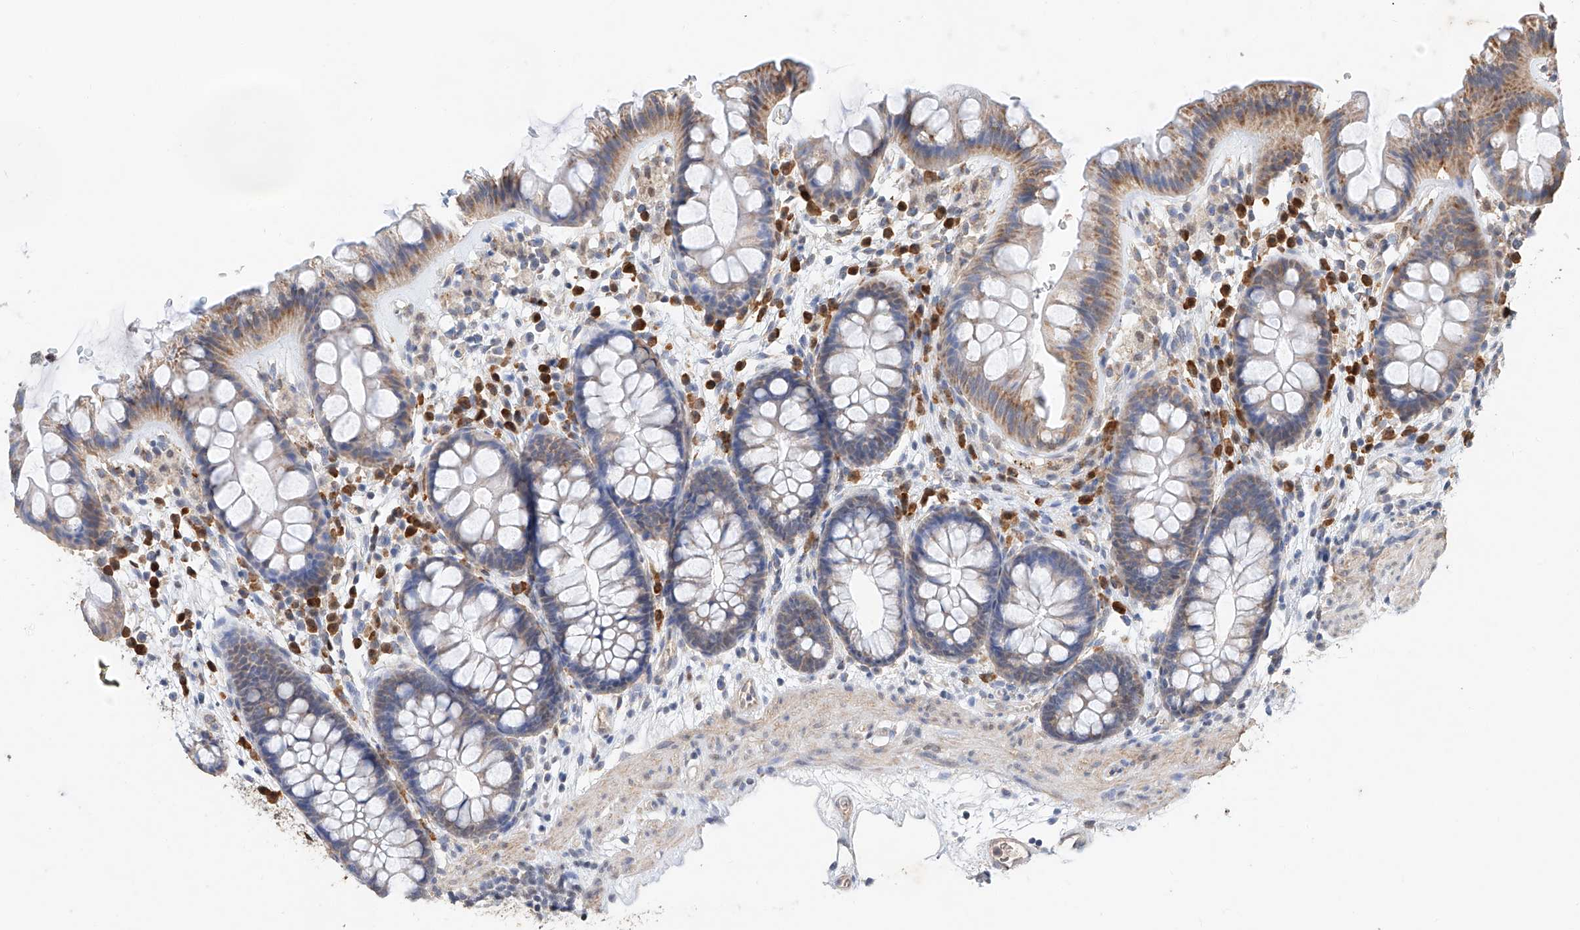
{"staining": {"intensity": "negative", "quantity": "none", "location": "none"}, "tissue": "colon", "cell_type": "Endothelial cells", "image_type": "normal", "snomed": [{"axis": "morphology", "description": "Normal tissue, NOS"}, {"axis": "topography", "description": "Colon"}], "caption": "A micrograph of colon stained for a protein exhibits no brown staining in endothelial cells. The staining was performed using DAB (3,3'-diaminobenzidine) to visualize the protein expression in brown, while the nuclei were stained in blue with hematoxylin (Magnification: 20x).", "gene": "CTDP1", "patient": {"sex": "female", "age": 62}}